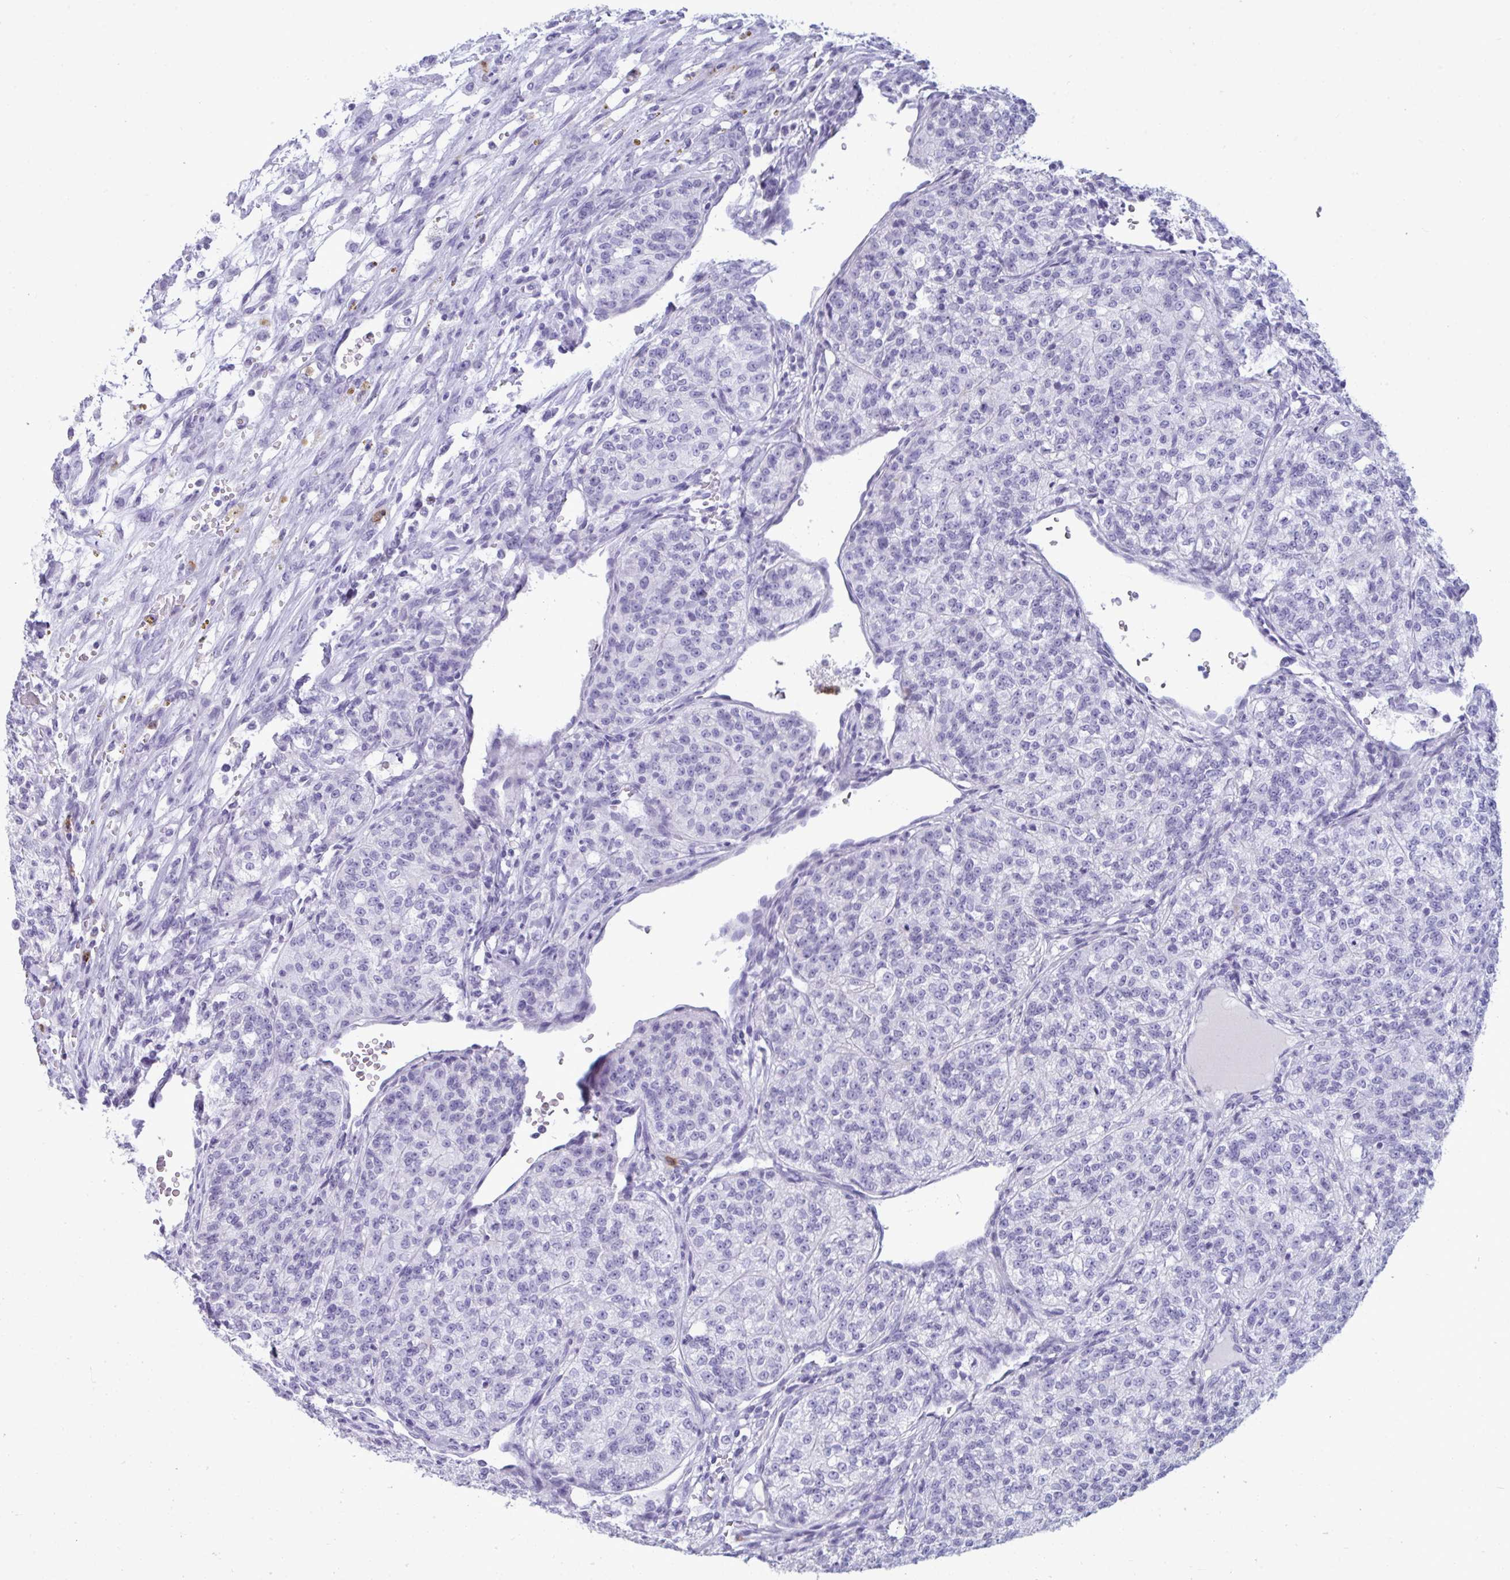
{"staining": {"intensity": "negative", "quantity": "none", "location": "none"}, "tissue": "renal cancer", "cell_type": "Tumor cells", "image_type": "cancer", "snomed": [{"axis": "morphology", "description": "Adenocarcinoma, NOS"}, {"axis": "topography", "description": "Kidney"}], "caption": "Protein analysis of adenocarcinoma (renal) displays no significant staining in tumor cells.", "gene": "ARHGAP42", "patient": {"sex": "female", "age": 63}}